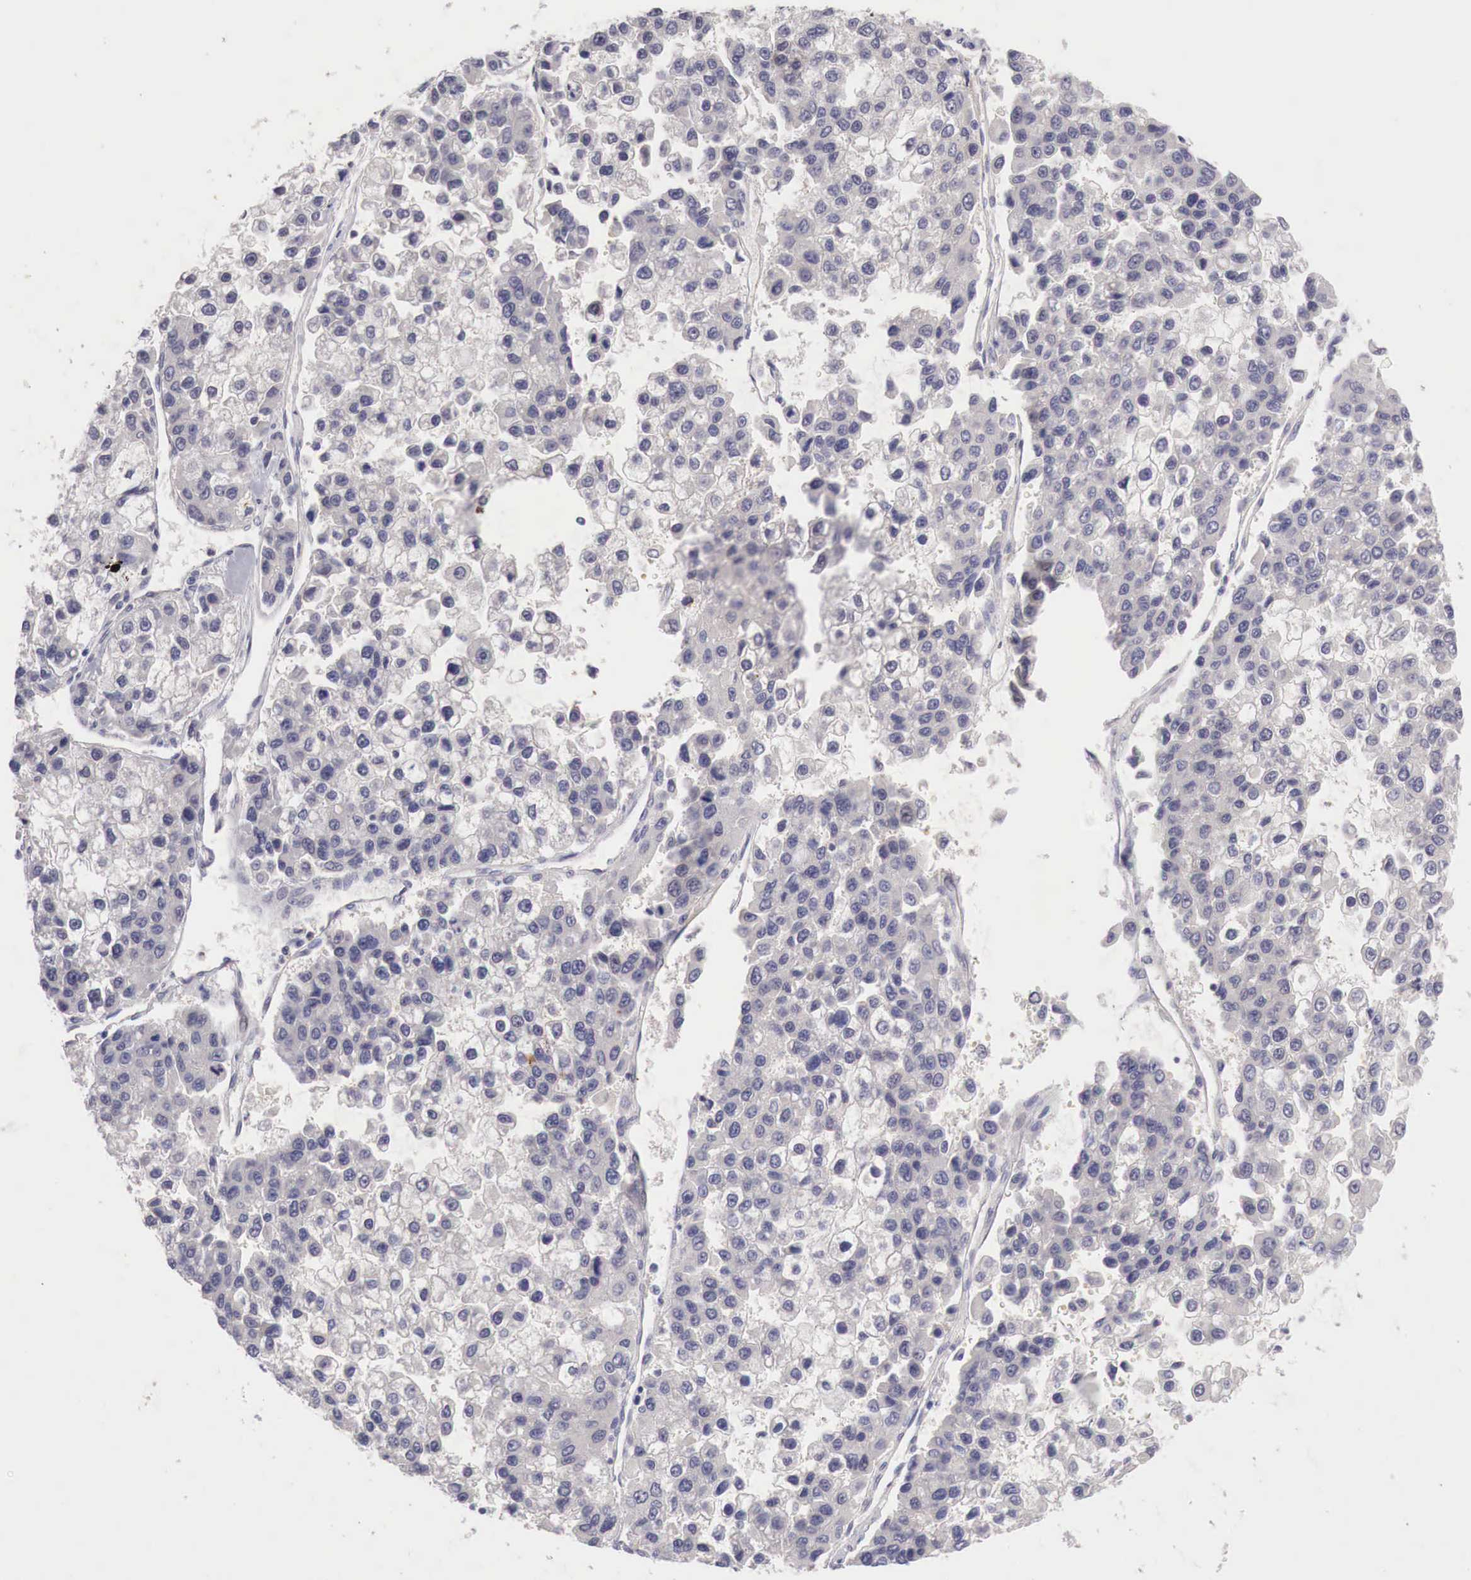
{"staining": {"intensity": "negative", "quantity": "none", "location": "none"}, "tissue": "liver cancer", "cell_type": "Tumor cells", "image_type": "cancer", "snomed": [{"axis": "morphology", "description": "Carcinoma, Hepatocellular, NOS"}, {"axis": "topography", "description": "Liver"}], "caption": "This is a histopathology image of IHC staining of hepatocellular carcinoma (liver), which shows no staining in tumor cells. Nuclei are stained in blue.", "gene": "GATA1", "patient": {"sex": "female", "age": 66}}